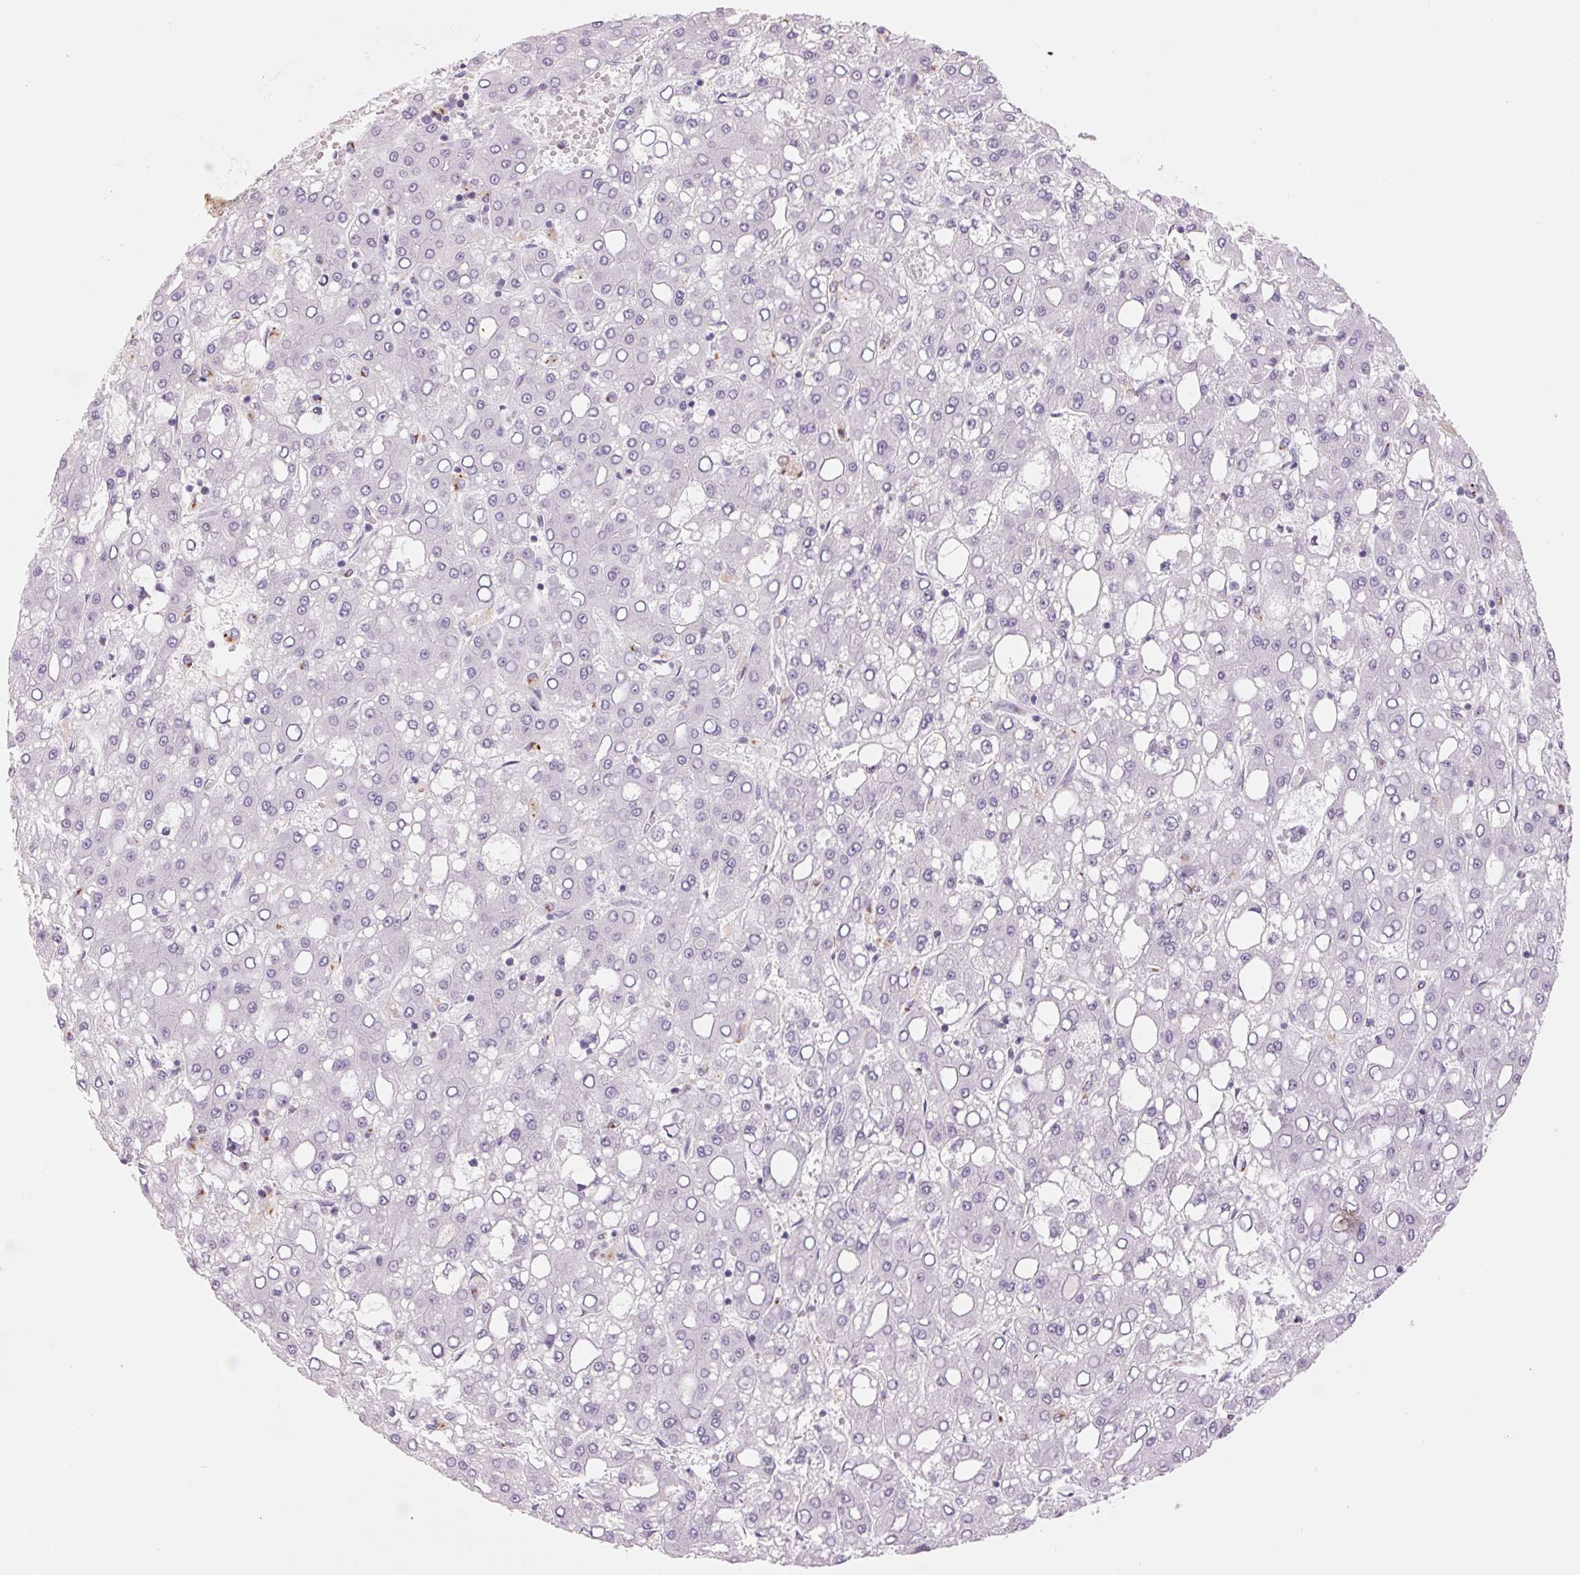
{"staining": {"intensity": "negative", "quantity": "none", "location": "none"}, "tissue": "liver cancer", "cell_type": "Tumor cells", "image_type": "cancer", "snomed": [{"axis": "morphology", "description": "Carcinoma, Hepatocellular, NOS"}, {"axis": "topography", "description": "Liver"}], "caption": "A photomicrograph of liver cancer (hepatocellular carcinoma) stained for a protein displays no brown staining in tumor cells.", "gene": "GALNT7", "patient": {"sex": "male", "age": 65}}